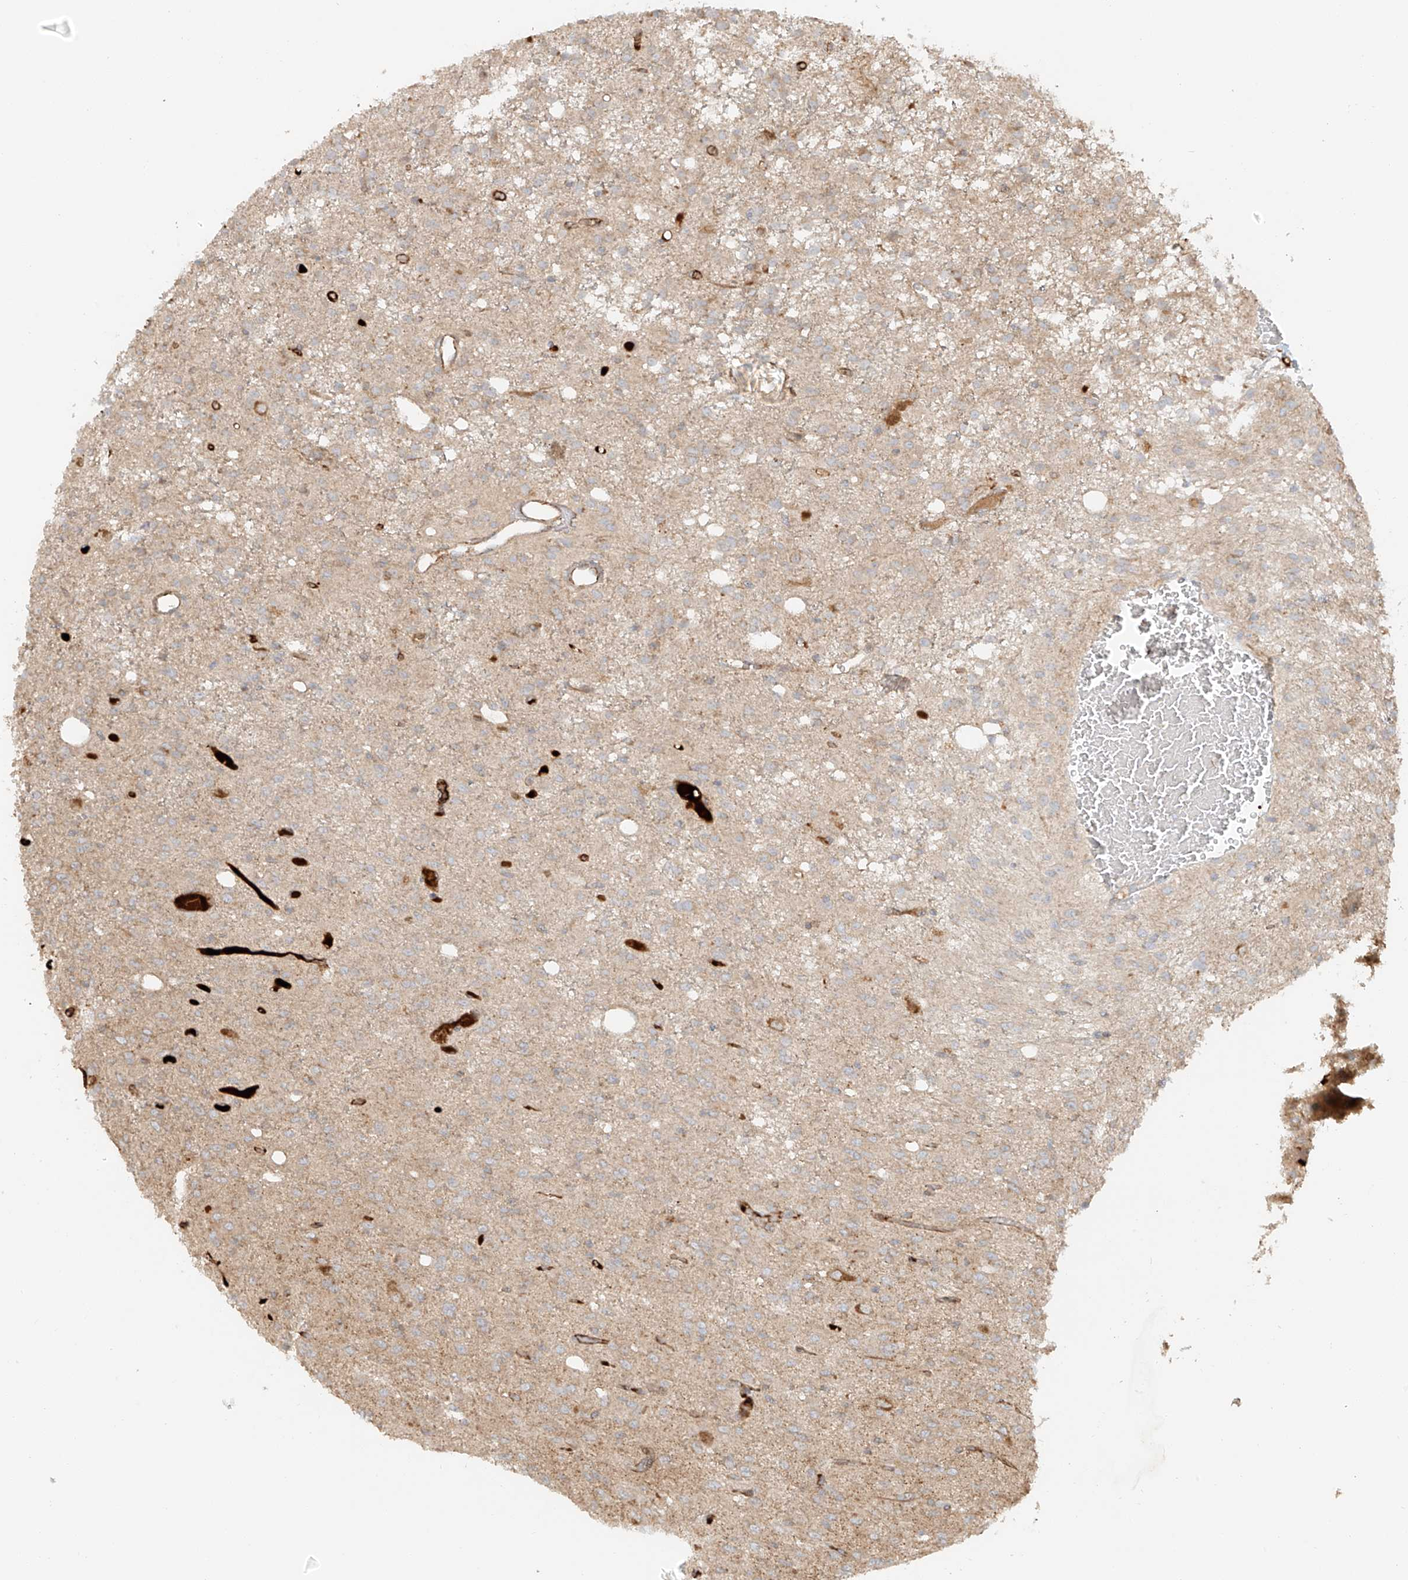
{"staining": {"intensity": "weak", "quantity": ">75%", "location": "cytoplasmic/membranous"}, "tissue": "glioma", "cell_type": "Tumor cells", "image_type": "cancer", "snomed": [{"axis": "morphology", "description": "Glioma, malignant, High grade"}, {"axis": "topography", "description": "Brain"}], "caption": "Immunohistochemistry staining of high-grade glioma (malignant), which displays low levels of weak cytoplasmic/membranous staining in about >75% of tumor cells indicating weak cytoplasmic/membranous protein staining. The staining was performed using DAB (brown) for protein detection and nuclei were counterstained in hematoxylin (blue).", "gene": "MIPEP", "patient": {"sex": "female", "age": 59}}